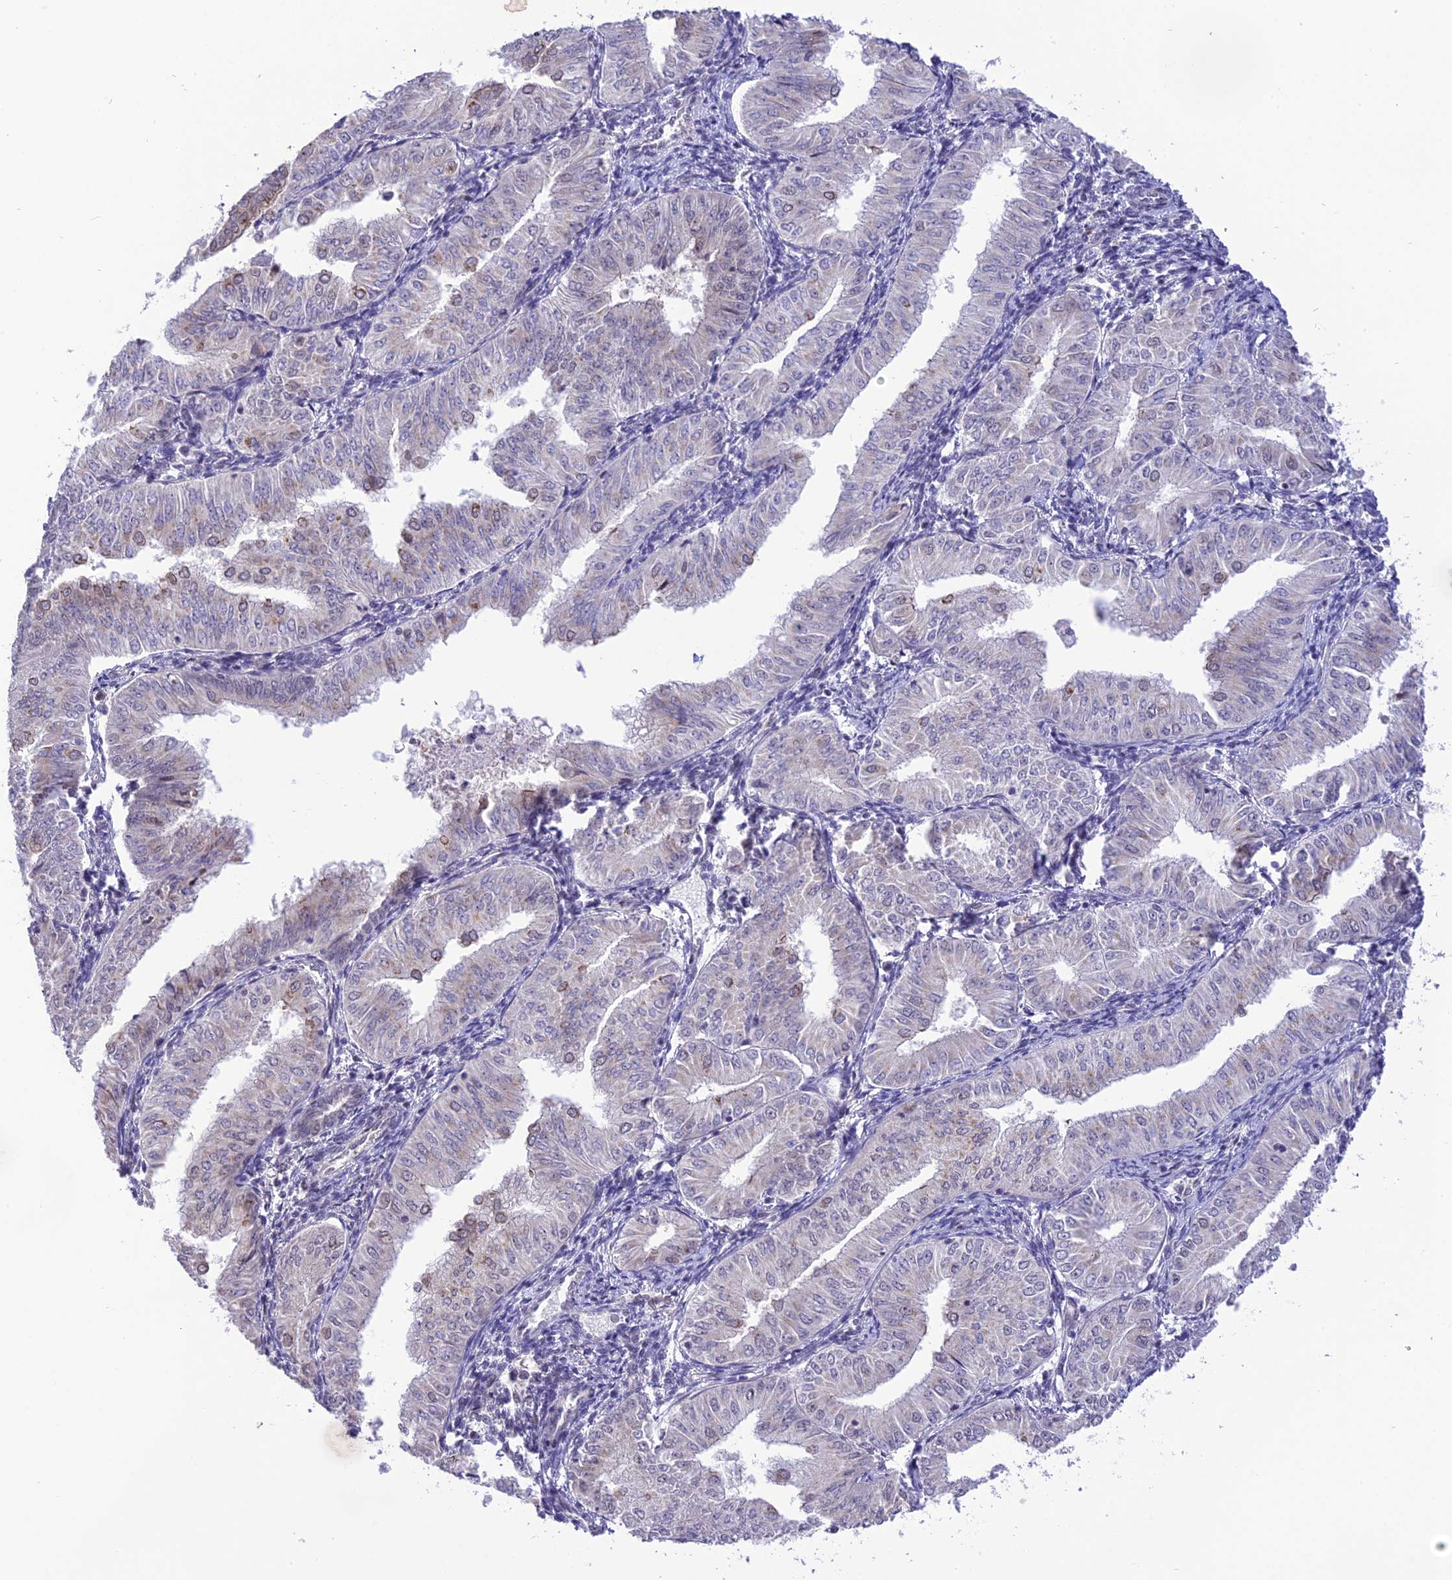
{"staining": {"intensity": "weak", "quantity": "<25%", "location": "cytoplasmic/membranous"}, "tissue": "endometrial cancer", "cell_type": "Tumor cells", "image_type": "cancer", "snomed": [{"axis": "morphology", "description": "Normal tissue, NOS"}, {"axis": "morphology", "description": "Adenocarcinoma, NOS"}, {"axis": "topography", "description": "Endometrium"}], "caption": "IHC image of neoplastic tissue: adenocarcinoma (endometrial) stained with DAB (3,3'-diaminobenzidine) exhibits no significant protein positivity in tumor cells. The staining was performed using DAB (3,3'-diaminobenzidine) to visualize the protein expression in brown, while the nuclei were stained in blue with hematoxylin (Magnification: 20x).", "gene": "ZNF837", "patient": {"sex": "female", "age": 53}}